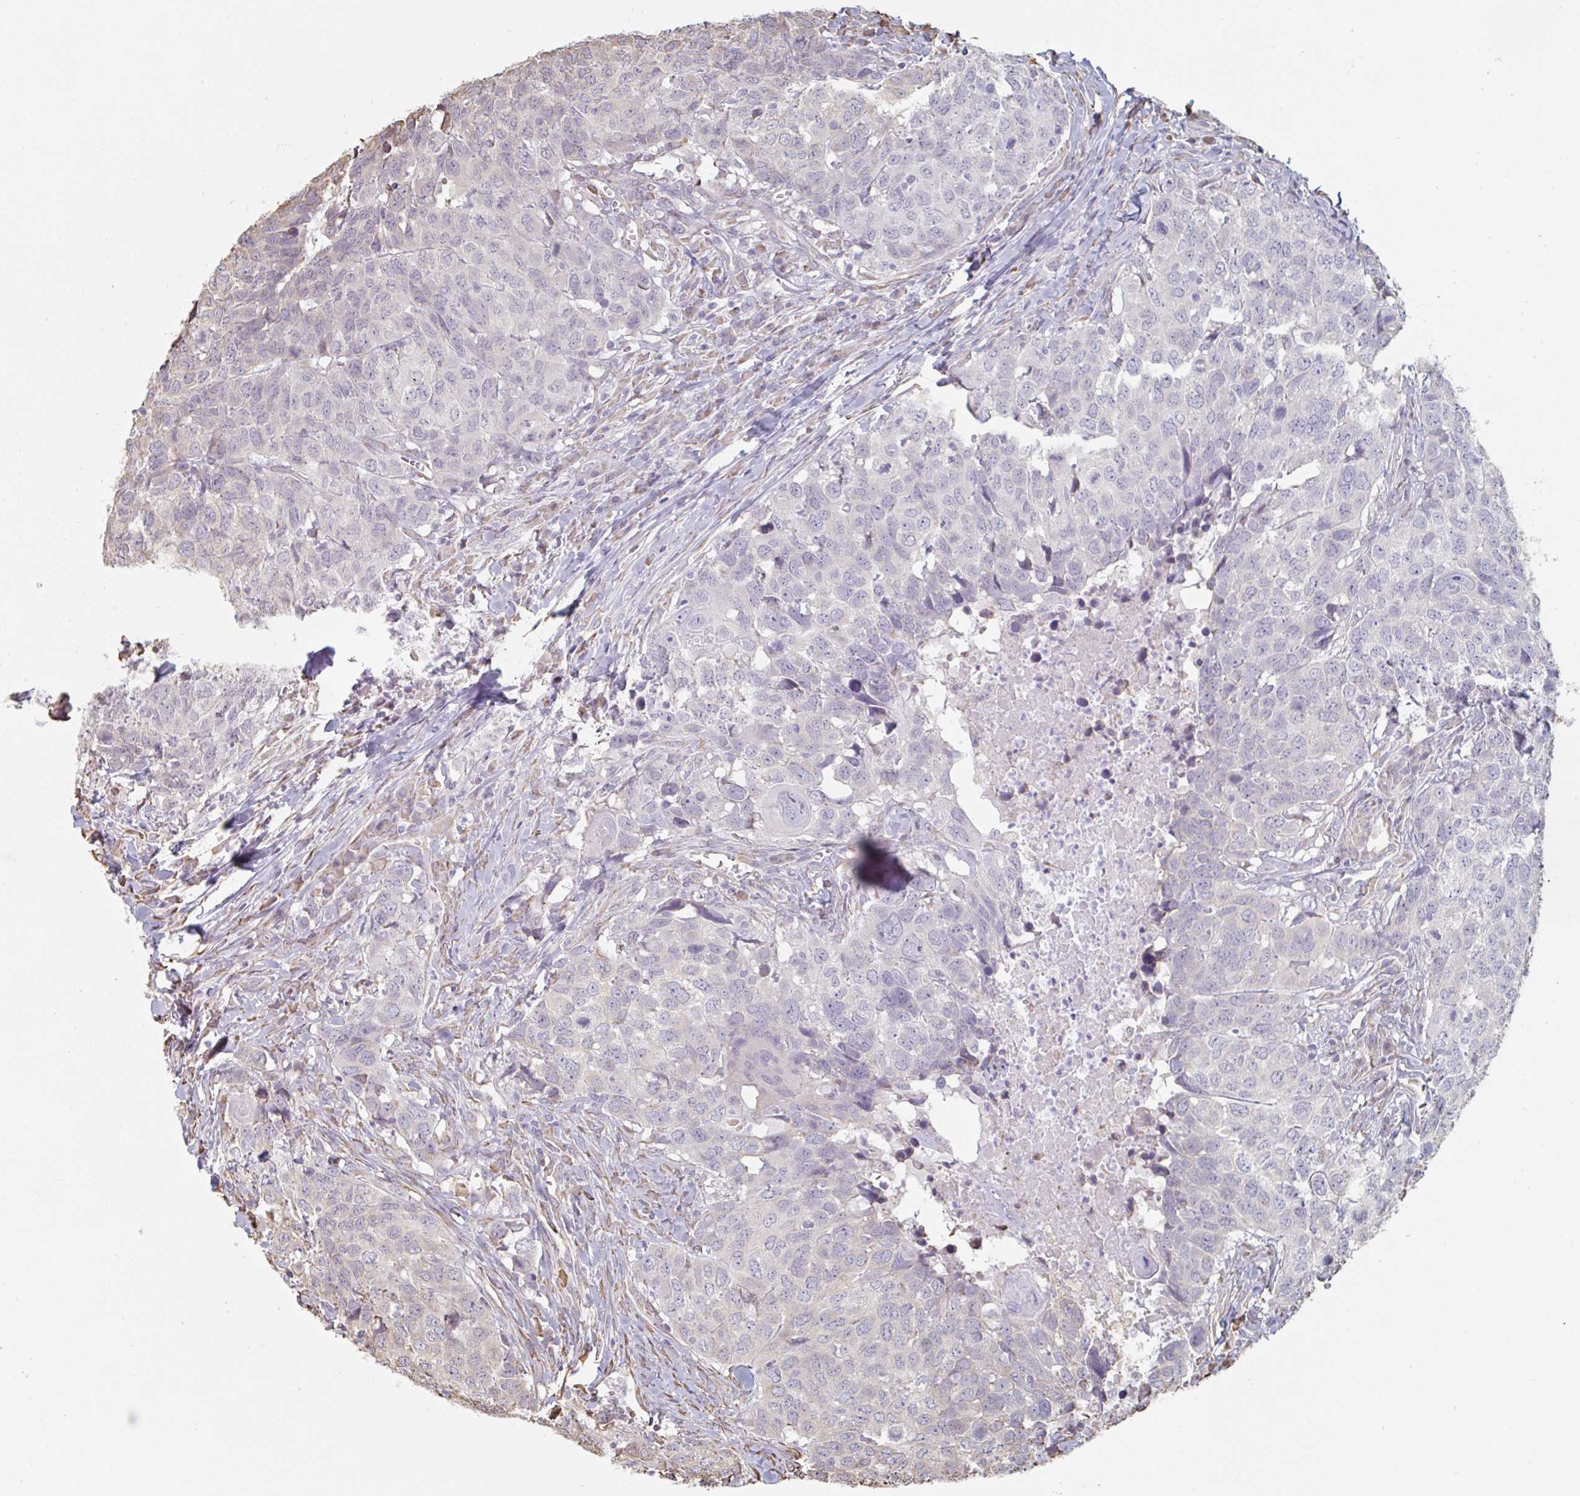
{"staining": {"intensity": "negative", "quantity": "none", "location": "none"}, "tissue": "head and neck cancer", "cell_type": "Tumor cells", "image_type": "cancer", "snomed": [{"axis": "morphology", "description": "Normal tissue, NOS"}, {"axis": "morphology", "description": "Squamous cell carcinoma, NOS"}, {"axis": "topography", "description": "Skeletal muscle"}, {"axis": "topography", "description": "Vascular tissue"}, {"axis": "topography", "description": "Peripheral nerve tissue"}, {"axis": "topography", "description": "Head-Neck"}], "caption": "Immunohistochemical staining of human head and neck cancer (squamous cell carcinoma) demonstrates no significant expression in tumor cells.", "gene": "RAB5IF", "patient": {"sex": "male", "age": 66}}